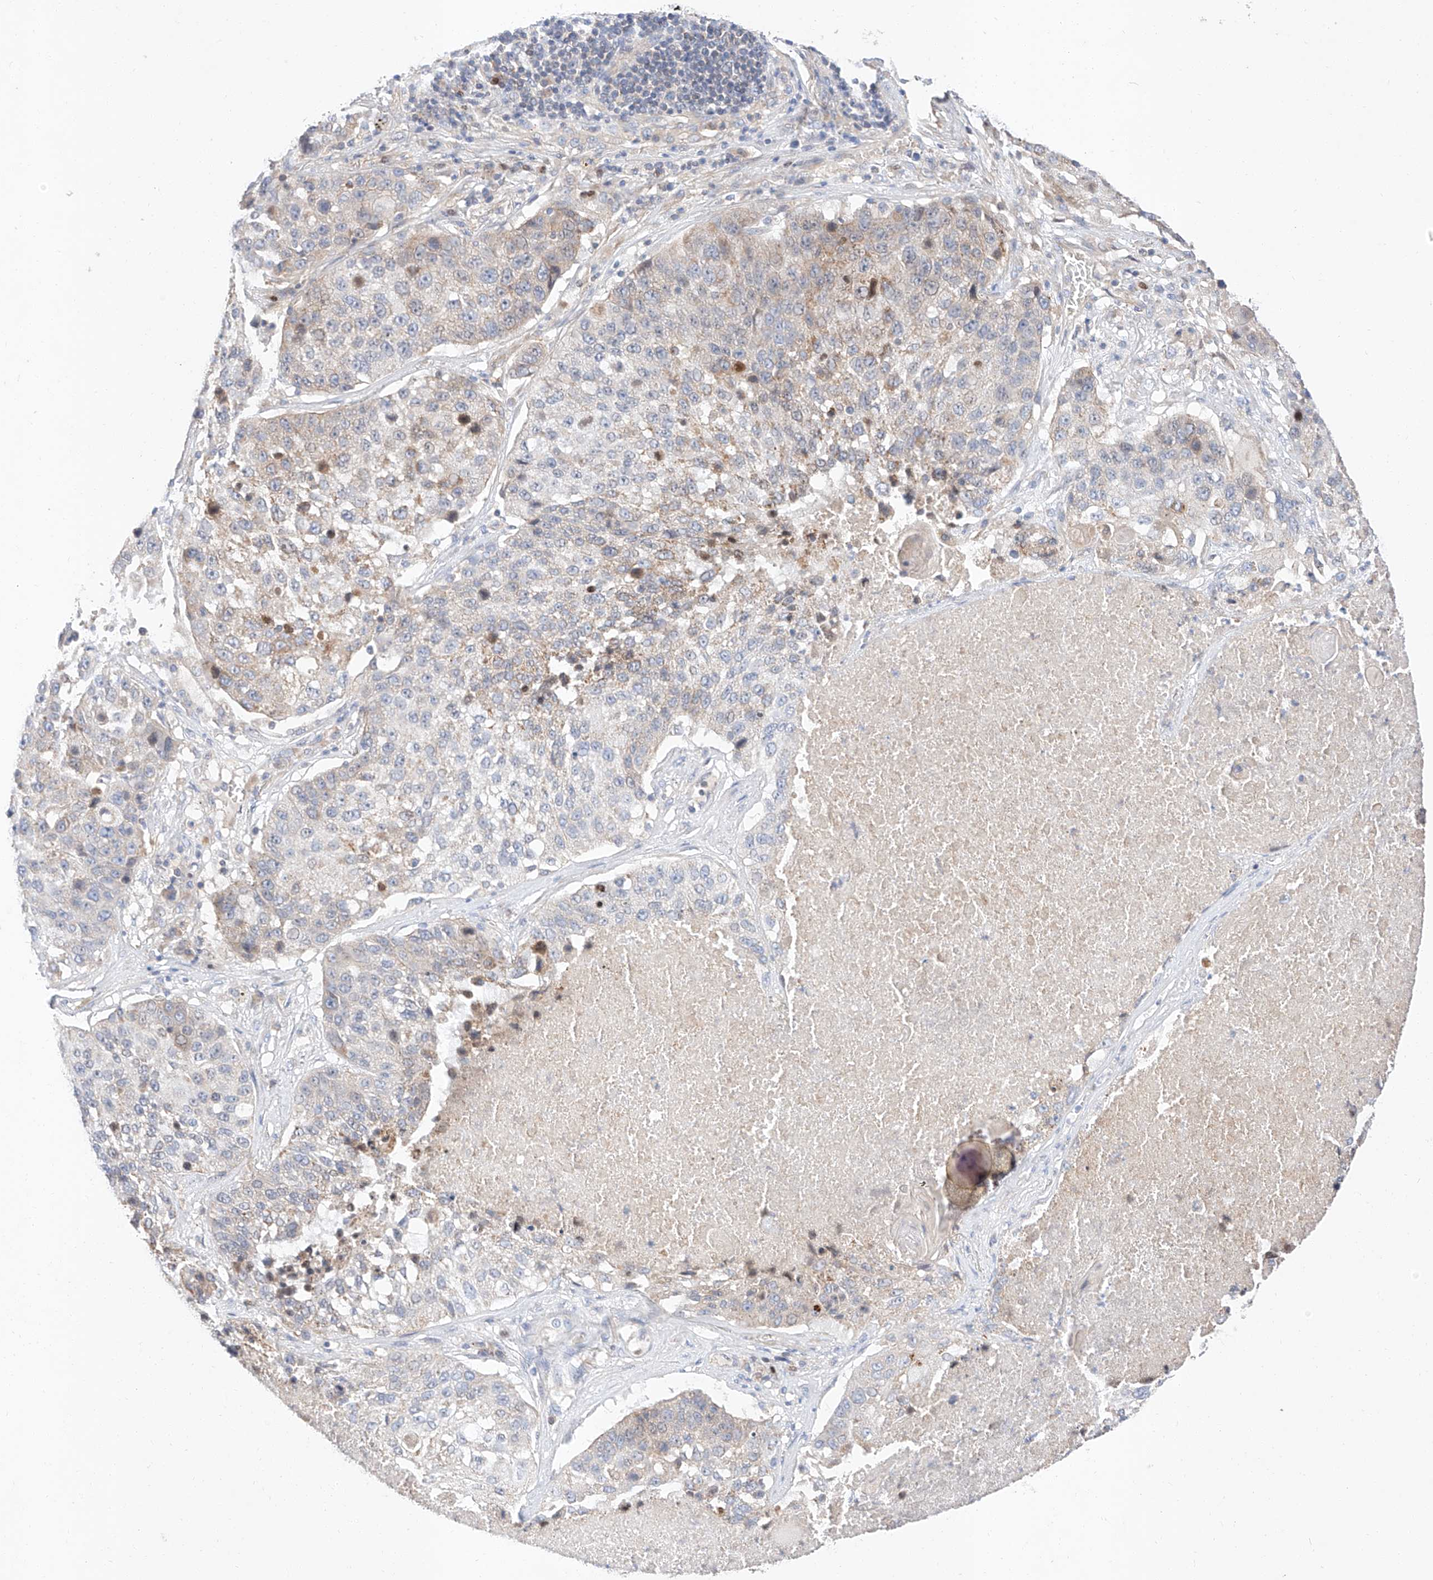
{"staining": {"intensity": "weak", "quantity": "25%-75%", "location": "cytoplasmic/membranous"}, "tissue": "lung cancer", "cell_type": "Tumor cells", "image_type": "cancer", "snomed": [{"axis": "morphology", "description": "Squamous cell carcinoma, NOS"}, {"axis": "topography", "description": "Lung"}], "caption": "Lung cancer (squamous cell carcinoma) tissue displays weak cytoplasmic/membranous expression in approximately 25%-75% of tumor cells, visualized by immunohistochemistry. (DAB (3,3'-diaminobenzidine) IHC with brightfield microscopy, high magnification).", "gene": "C6orf118", "patient": {"sex": "male", "age": 61}}